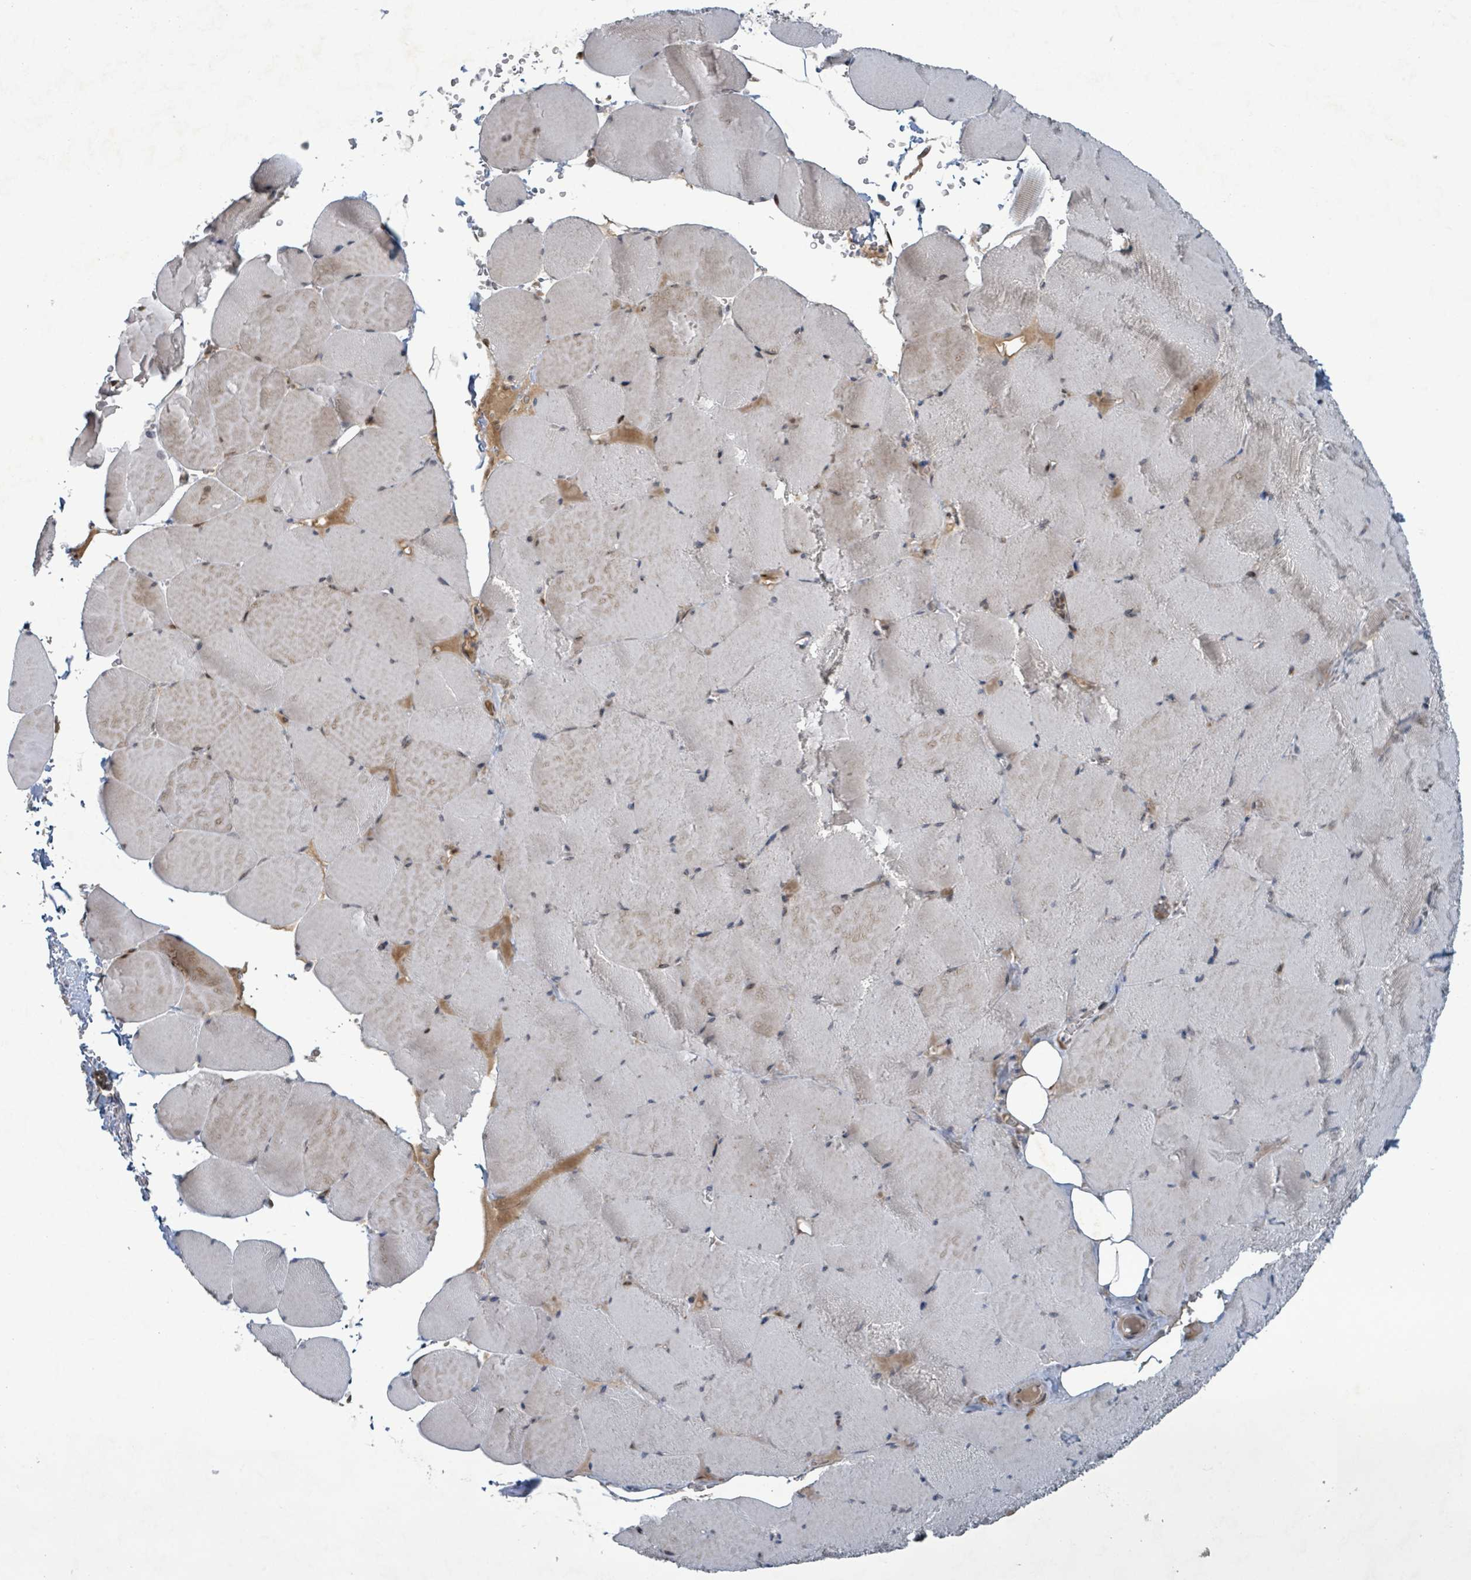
{"staining": {"intensity": "negative", "quantity": "none", "location": "none"}, "tissue": "skeletal muscle", "cell_type": "Myocytes", "image_type": "normal", "snomed": [{"axis": "morphology", "description": "Normal tissue, NOS"}, {"axis": "topography", "description": "Skeletal muscle"}, {"axis": "topography", "description": "Head-Neck"}], "caption": "Immunohistochemistry (IHC) photomicrograph of unremarkable skeletal muscle: human skeletal muscle stained with DAB (3,3'-diaminobenzidine) shows no significant protein staining in myocytes.", "gene": "OR51E1", "patient": {"sex": "male", "age": 66}}